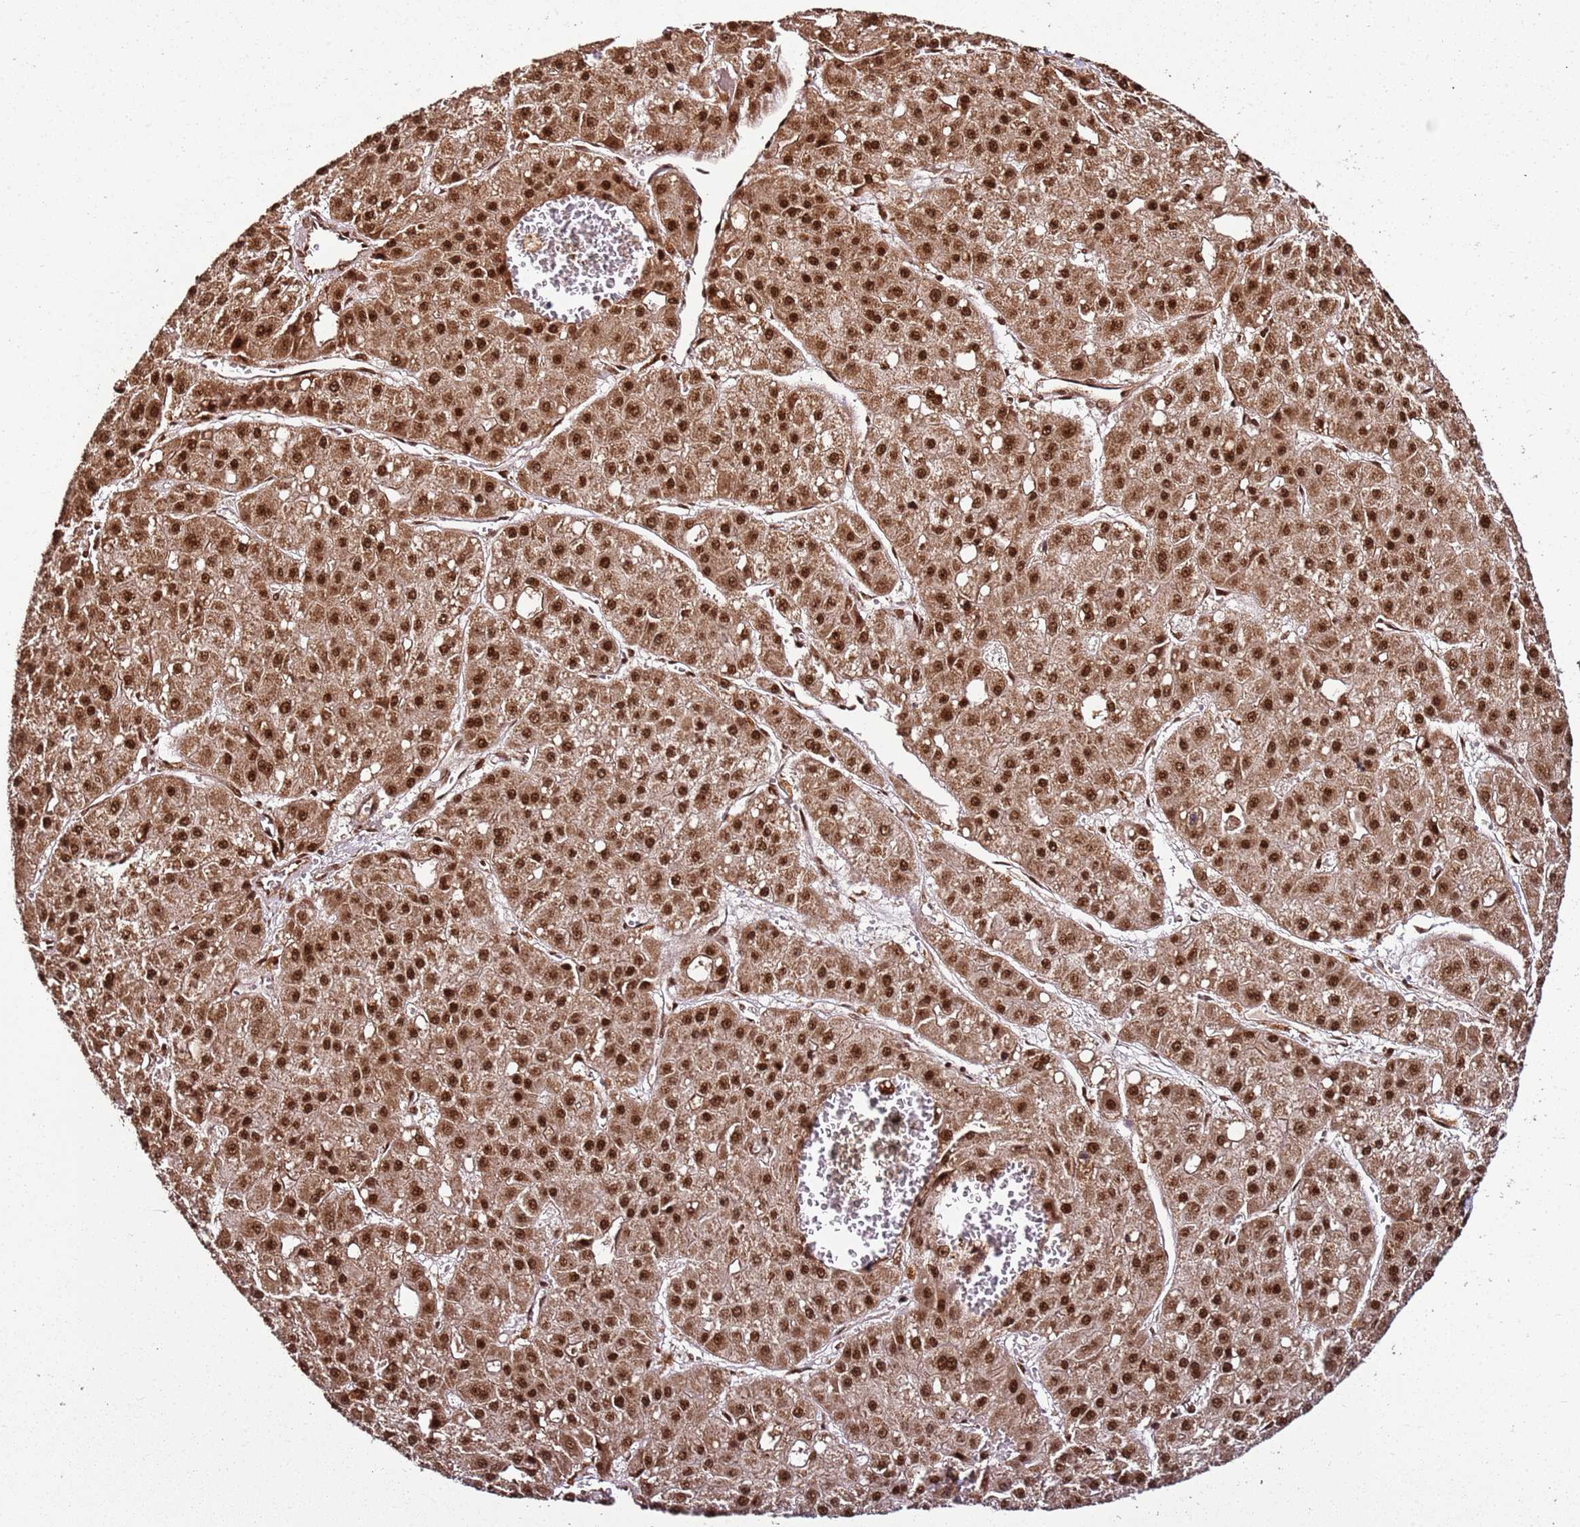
{"staining": {"intensity": "strong", "quantity": ">75%", "location": "cytoplasmic/membranous,nuclear"}, "tissue": "liver cancer", "cell_type": "Tumor cells", "image_type": "cancer", "snomed": [{"axis": "morphology", "description": "Carcinoma, Hepatocellular, NOS"}, {"axis": "topography", "description": "Liver"}], "caption": "Protein staining demonstrates strong cytoplasmic/membranous and nuclear staining in about >75% of tumor cells in hepatocellular carcinoma (liver). (Stains: DAB in brown, nuclei in blue, Microscopy: brightfield microscopy at high magnification).", "gene": "XRN2", "patient": {"sex": "male", "age": 47}}